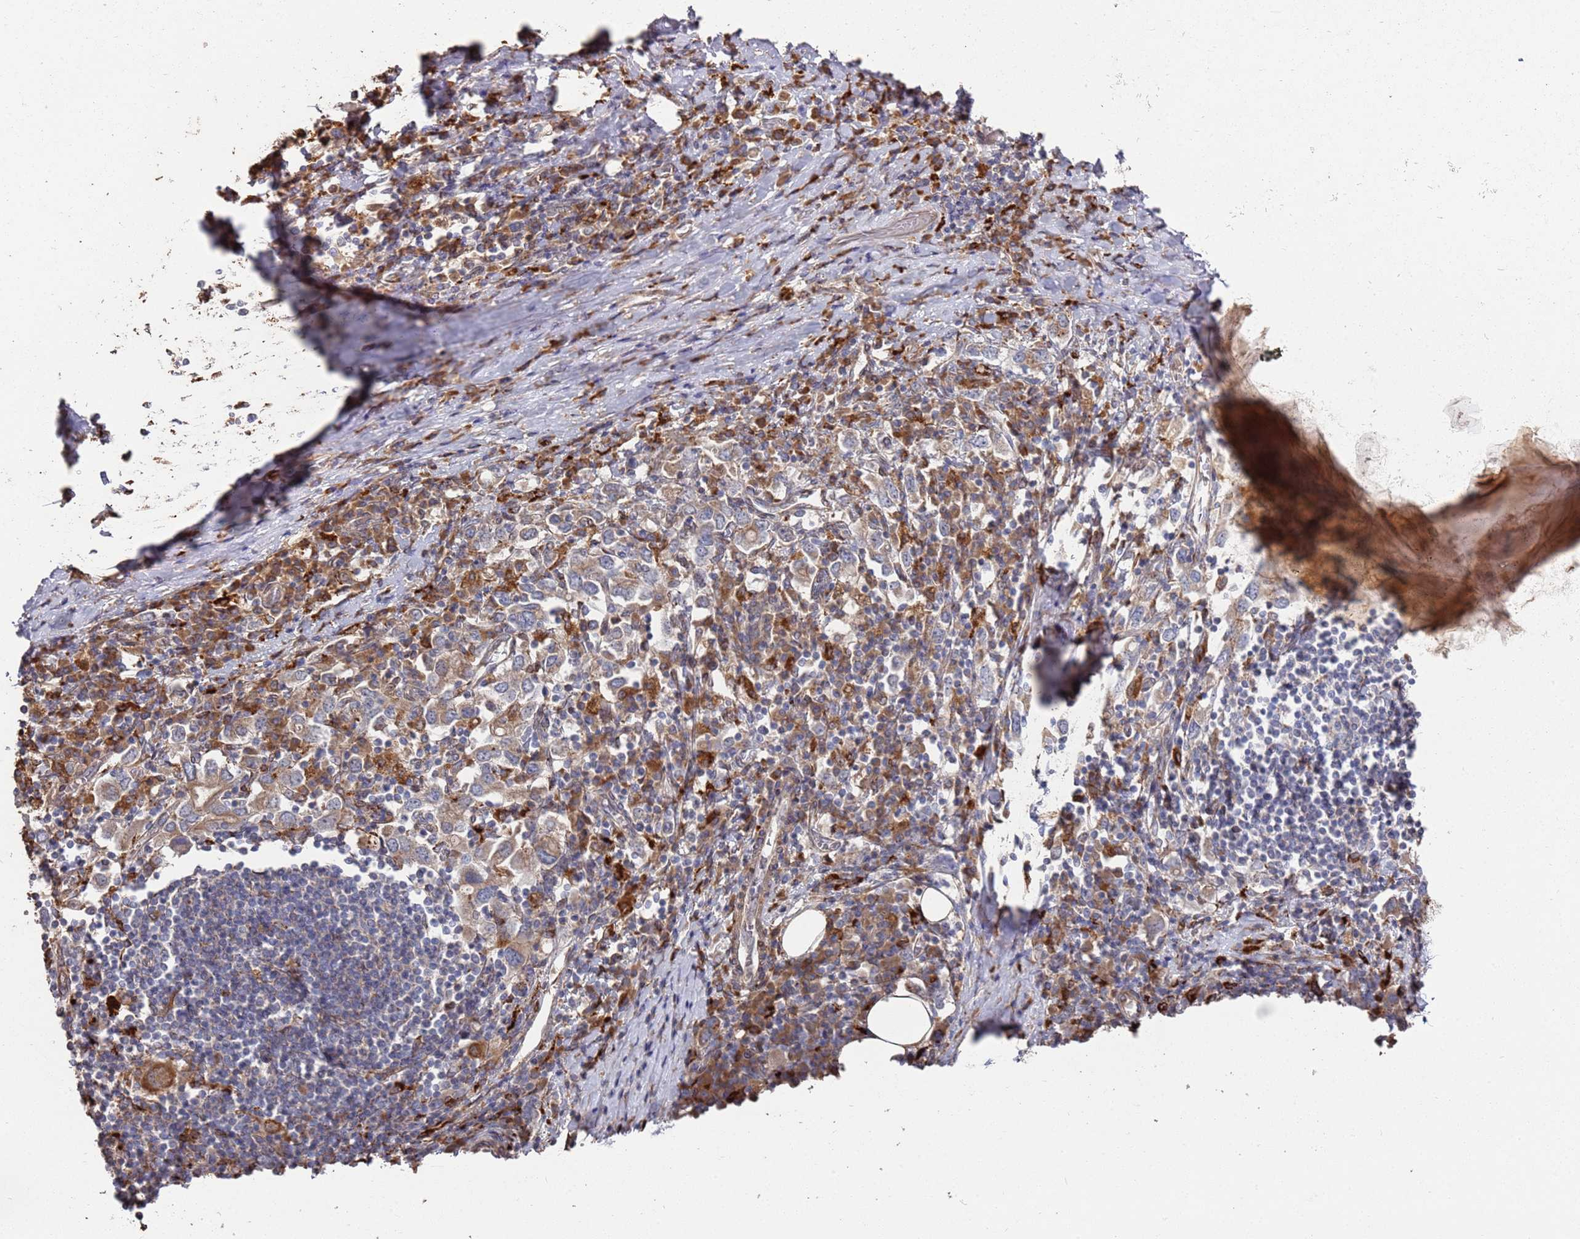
{"staining": {"intensity": "moderate", "quantity": "25%-75%", "location": "cytoplasmic/membranous"}, "tissue": "stomach cancer", "cell_type": "Tumor cells", "image_type": "cancer", "snomed": [{"axis": "morphology", "description": "Adenocarcinoma, NOS"}, {"axis": "topography", "description": "Stomach, upper"}, {"axis": "topography", "description": "Stomach"}], "caption": "The immunohistochemical stain shows moderate cytoplasmic/membranous expression in tumor cells of stomach adenocarcinoma tissue.", "gene": "LACC1", "patient": {"sex": "male", "age": 62}}